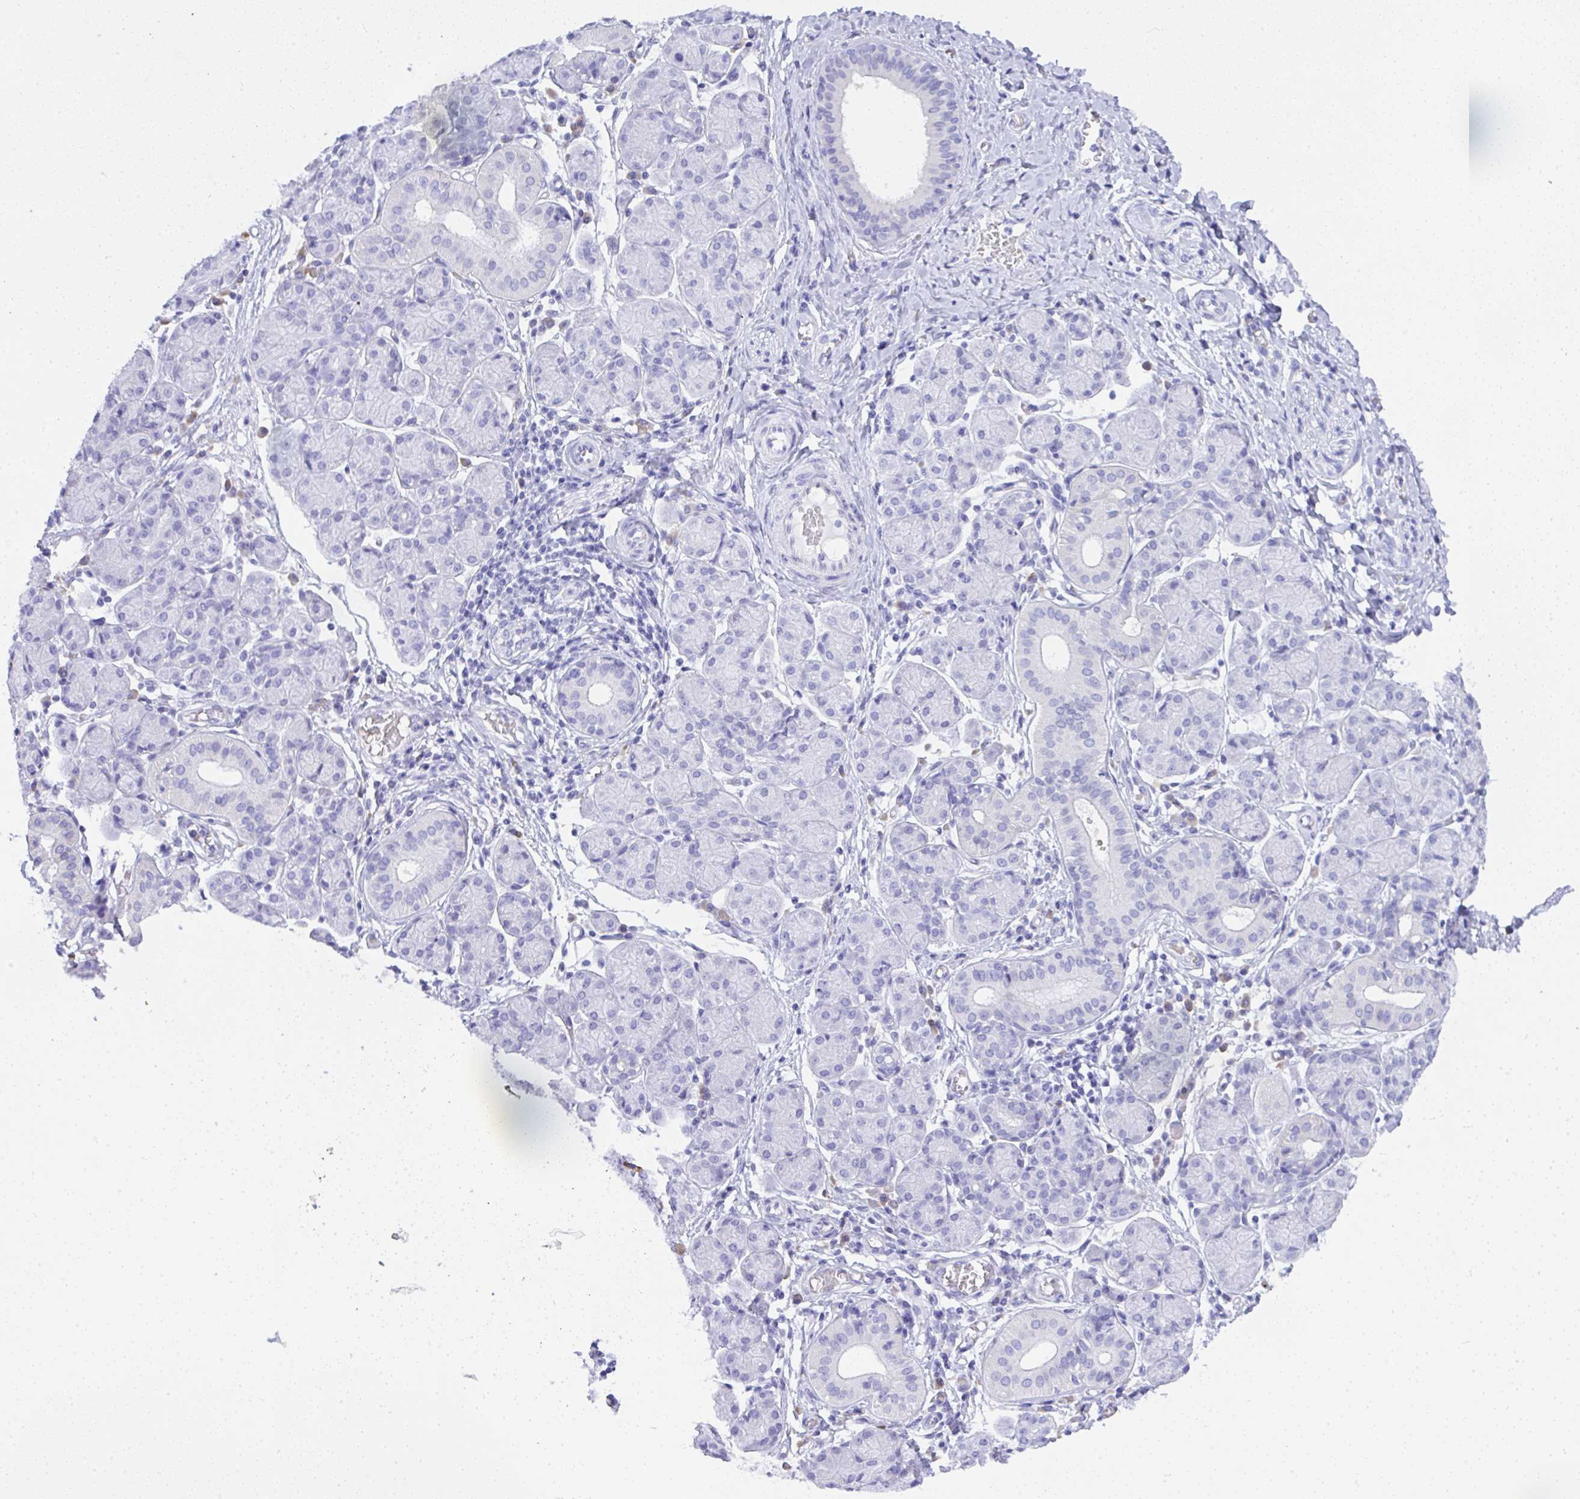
{"staining": {"intensity": "negative", "quantity": "none", "location": "none"}, "tissue": "salivary gland", "cell_type": "Glandular cells", "image_type": "normal", "snomed": [{"axis": "morphology", "description": "Normal tissue, NOS"}, {"axis": "morphology", "description": "Inflammation, NOS"}, {"axis": "topography", "description": "Lymph node"}, {"axis": "topography", "description": "Salivary gland"}], "caption": "High power microscopy photomicrograph of an immunohistochemistry micrograph of unremarkable salivary gland, revealing no significant positivity in glandular cells. (DAB IHC visualized using brightfield microscopy, high magnification).", "gene": "SEL1L2", "patient": {"sex": "male", "age": 3}}